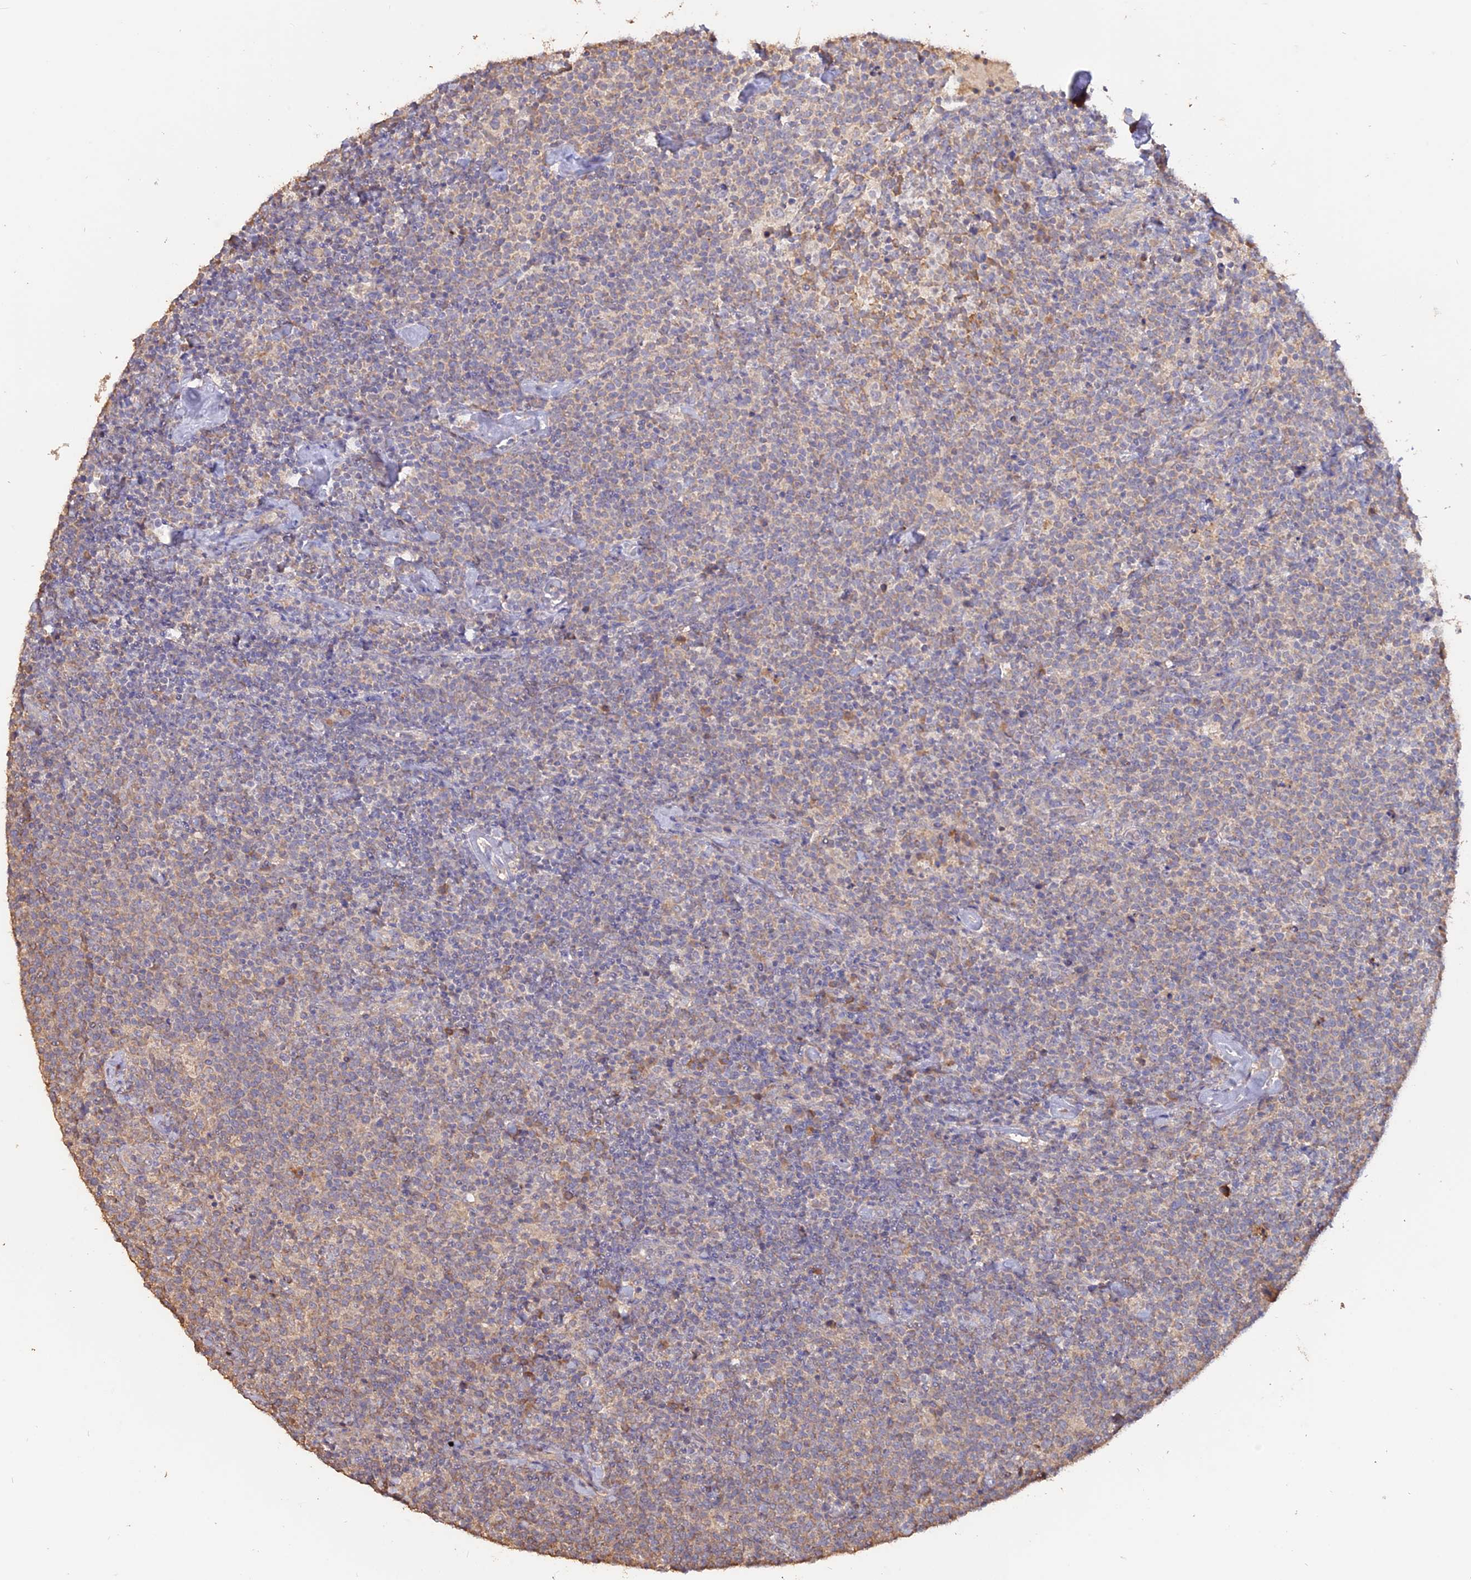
{"staining": {"intensity": "weak", "quantity": "<25%", "location": "cytoplasmic/membranous"}, "tissue": "lymphoma", "cell_type": "Tumor cells", "image_type": "cancer", "snomed": [{"axis": "morphology", "description": "Malignant lymphoma, non-Hodgkin's type, High grade"}, {"axis": "topography", "description": "Lymph node"}], "caption": "High power microscopy micrograph of an IHC micrograph of malignant lymphoma, non-Hodgkin's type (high-grade), revealing no significant expression in tumor cells.", "gene": "LAYN", "patient": {"sex": "male", "age": 61}}